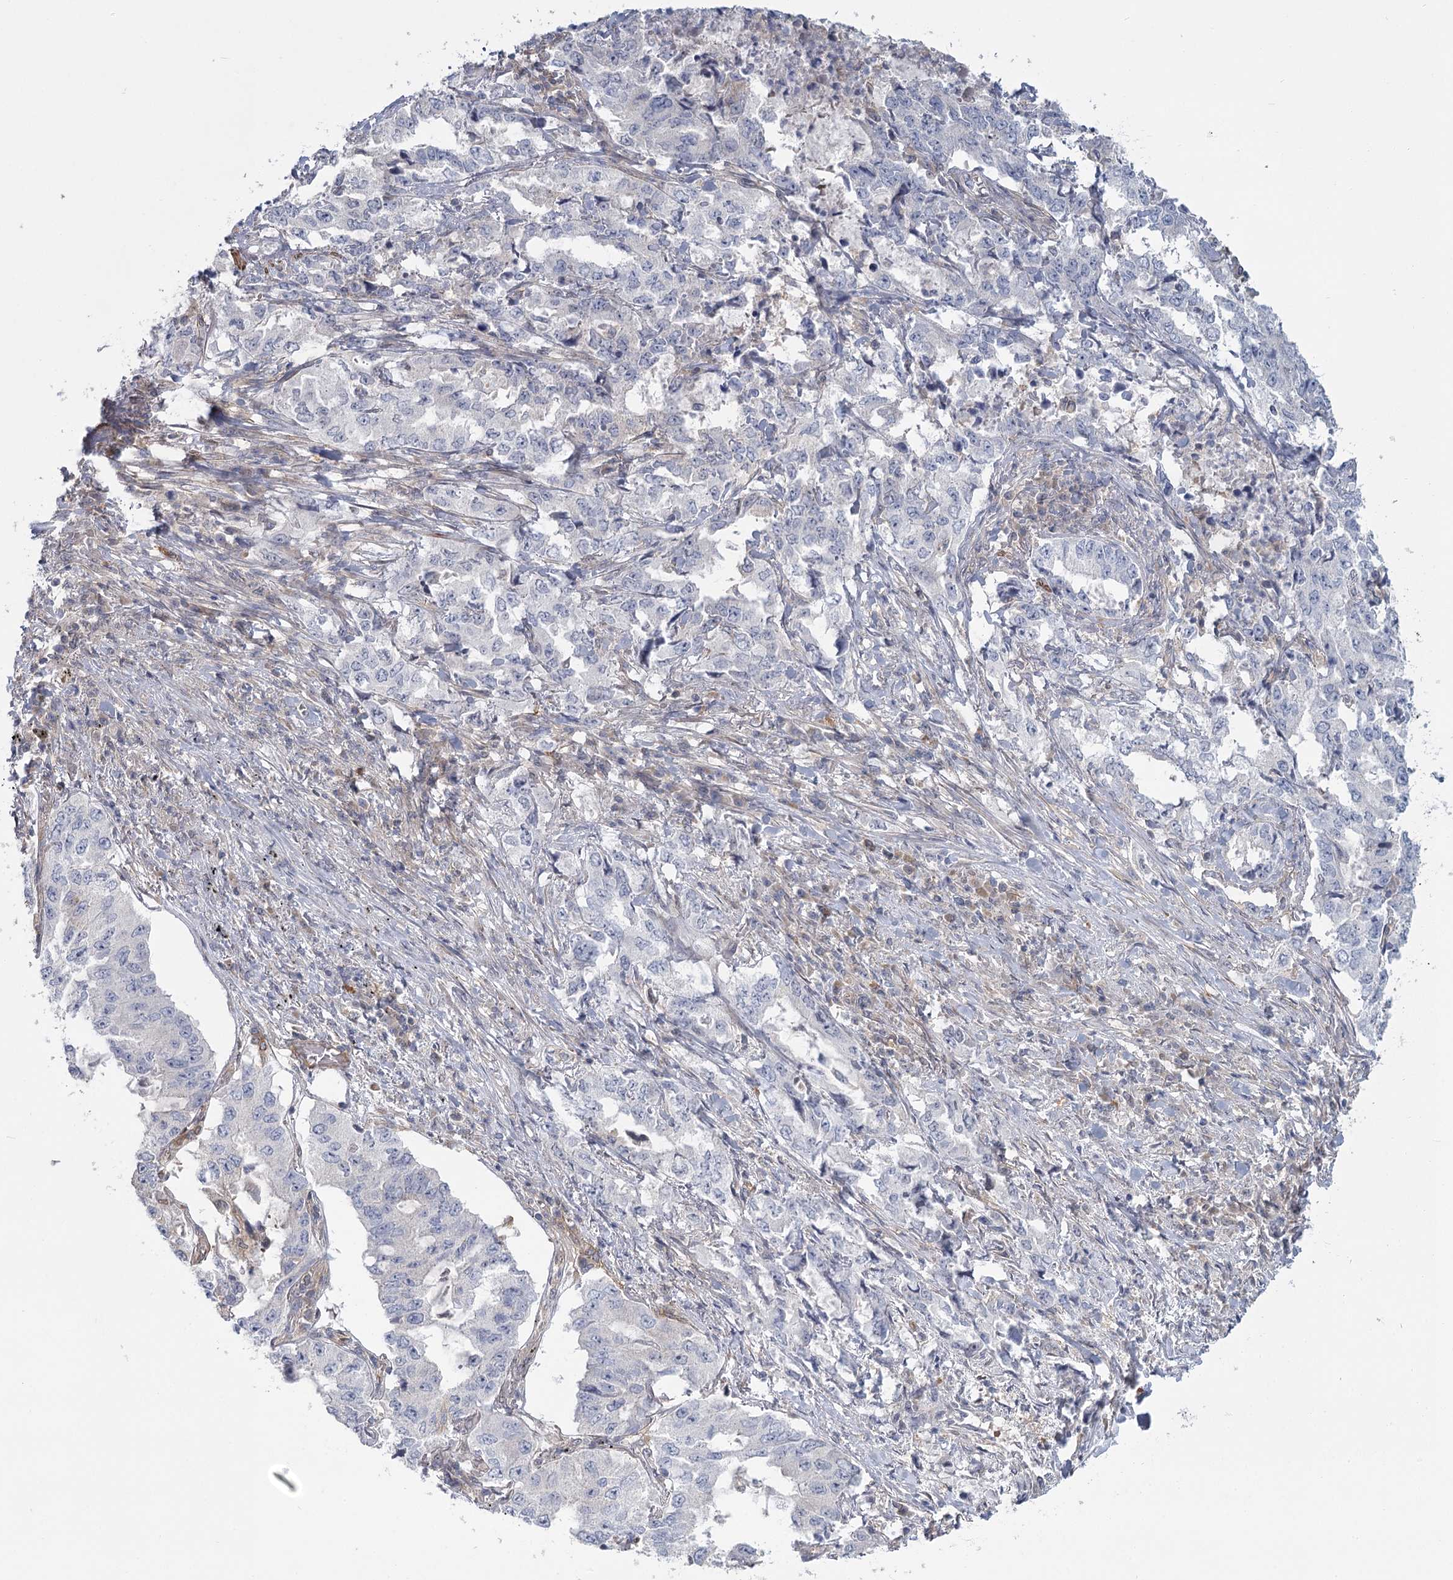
{"staining": {"intensity": "negative", "quantity": "none", "location": "none"}, "tissue": "lung cancer", "cell_type": "Tumor cells", "image_type": "cancer", "snomed": [{"axis": "morphology", "description": "Adenocarcinoma, NOS"}, {"axis": "topography", "description": "Lung"}], "caption": "Tumor cells show no significant positivity in lung cancer (adenocarcinoma).", "gene": "USP11", "patient": {"sex": "female", "age": 51}}